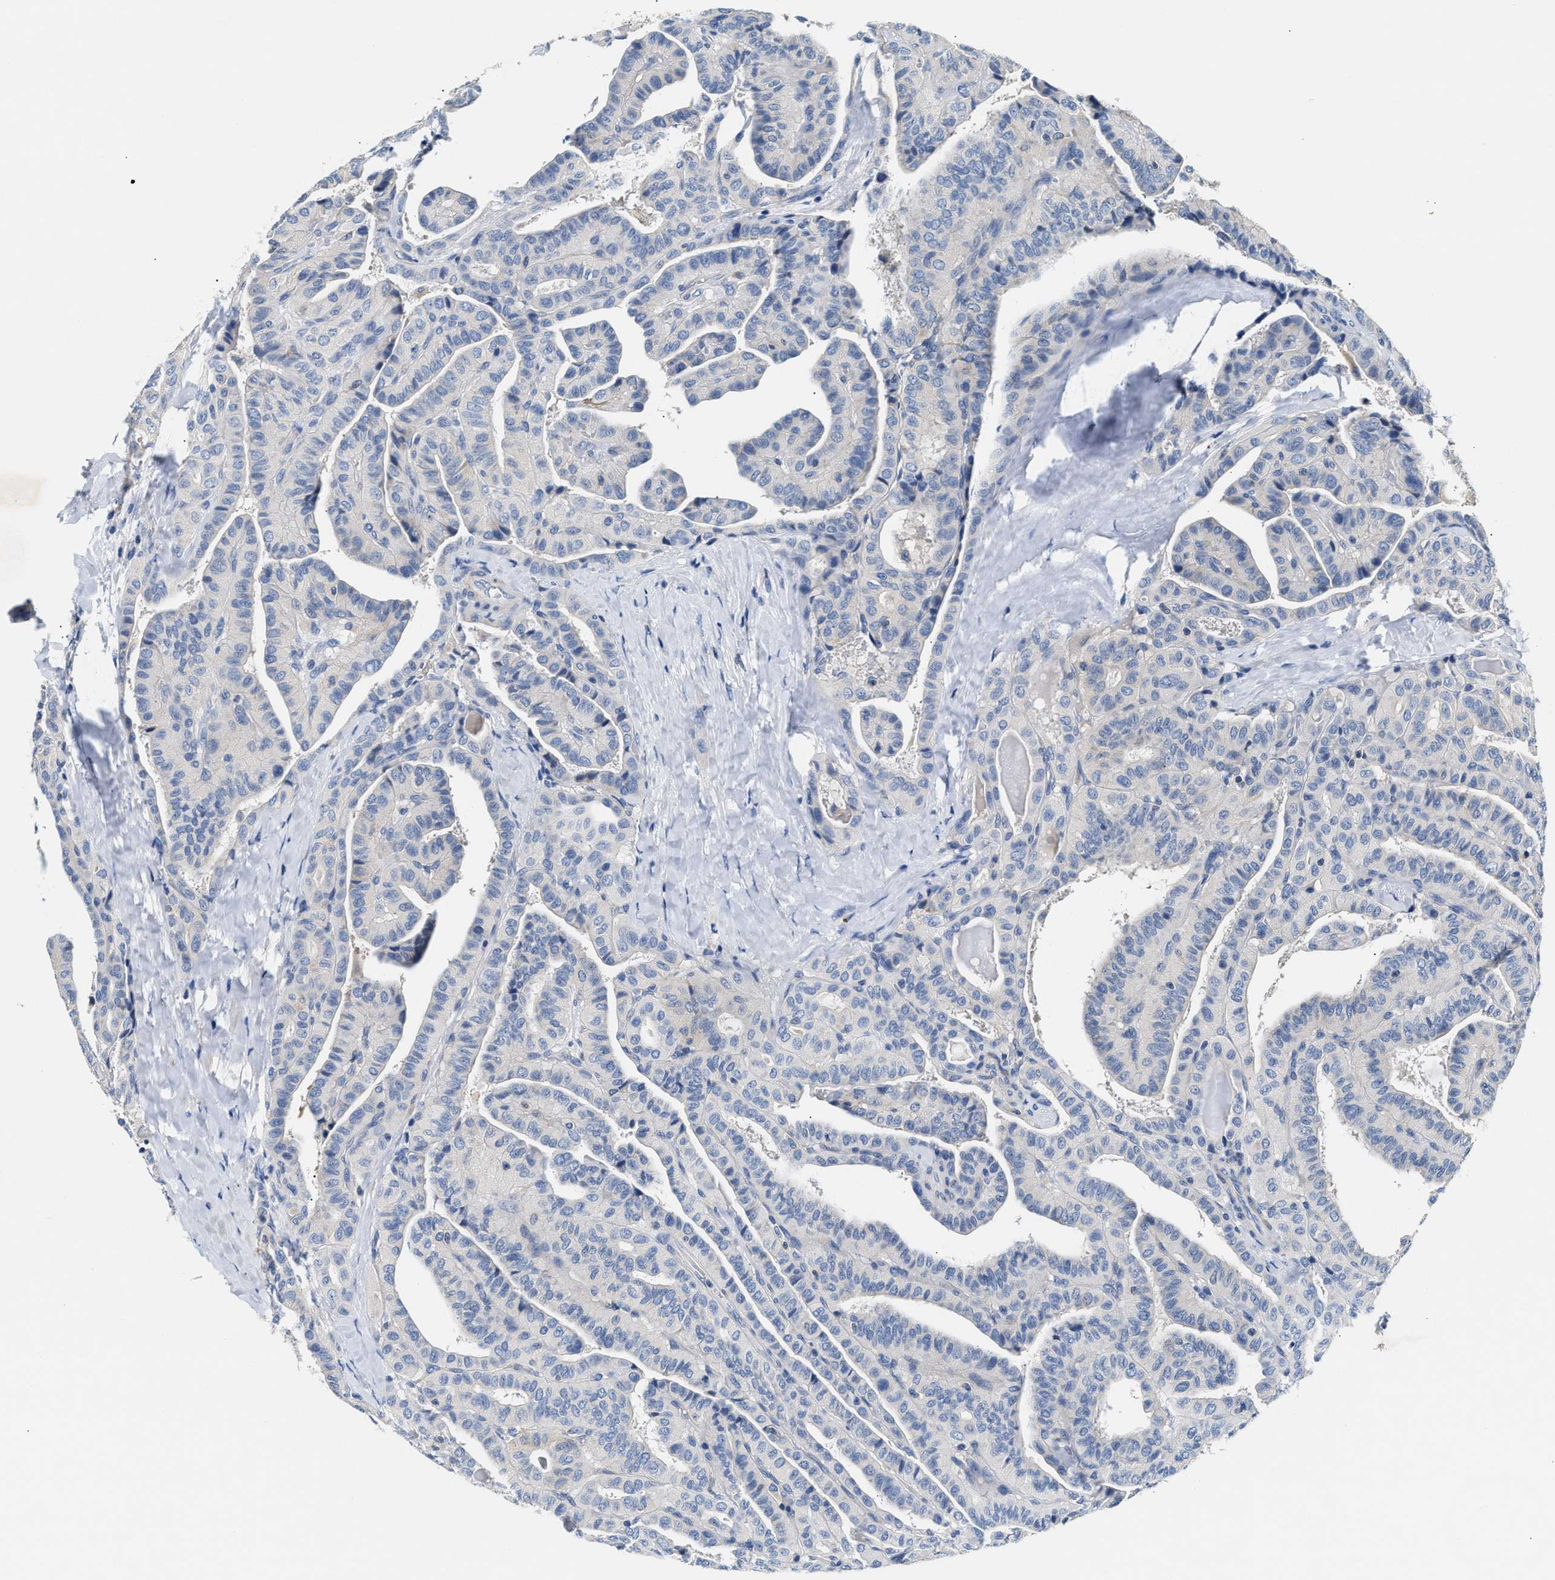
{"staining": {"intensity": "negative", "quantity": "none", "location": "none"}, "tissue": "thyroid cancer", "cell_type": "Tumor cells", "image_type": "cancer", "snomed": [{"axis": "morphology", "description": "Papillary adenocarcinoma, NOS"}, {"axis": "topography", "description": "Thyroid gland"}], "caption": "Thyroid papillary adenocarcinoma stained for a protein using immunohistochemistry exhibits no staining tumor cells.", "gene": "TUT7", "patient": {"sex": "male", "age": 77}}